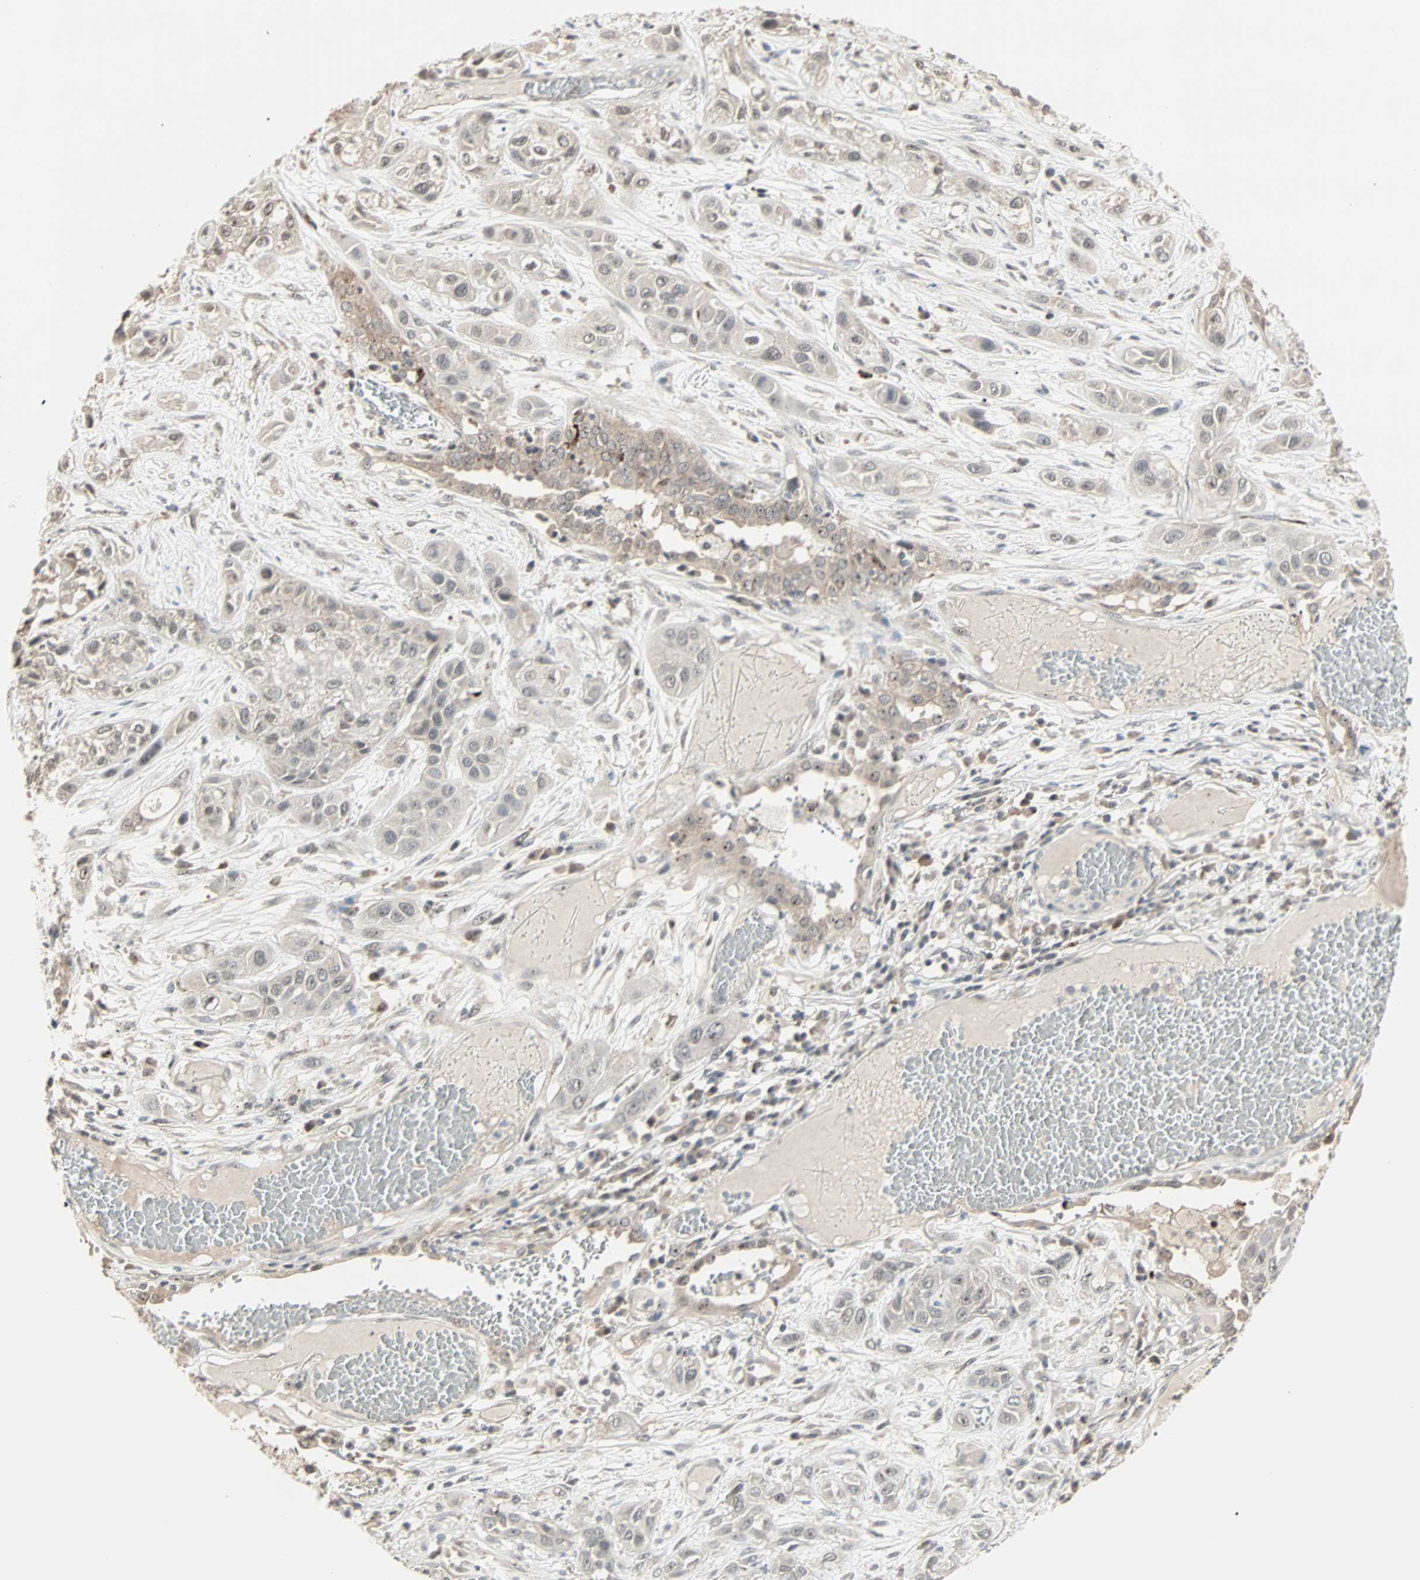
{"staining": {"intensity": "weak", "quantity": ">75%", "location": "cytoplasmic/membranous,nuclear"}, "tissue": "lung cancer", "cell_type": "Tumor cells", "image_type": "cancer", "snomed": [{"axis": "morphology", "description": "Squamous cell carcinoma, NOS"}, {"axis": "topography", "description": "Lung"}], "caption": "The immunohistochemical stain shows weak cytoplasmic/membranous and nuclear expression in tumor cells of lung cancer (squamous cell carcinoma) tissue. The staining is performed using DAB brown chromogen to label protein expression. The nuclei are counter-stained blue using hematoxylin.", "gene": "KDM4A", "patient": {"sex": "male", "age": 71}}